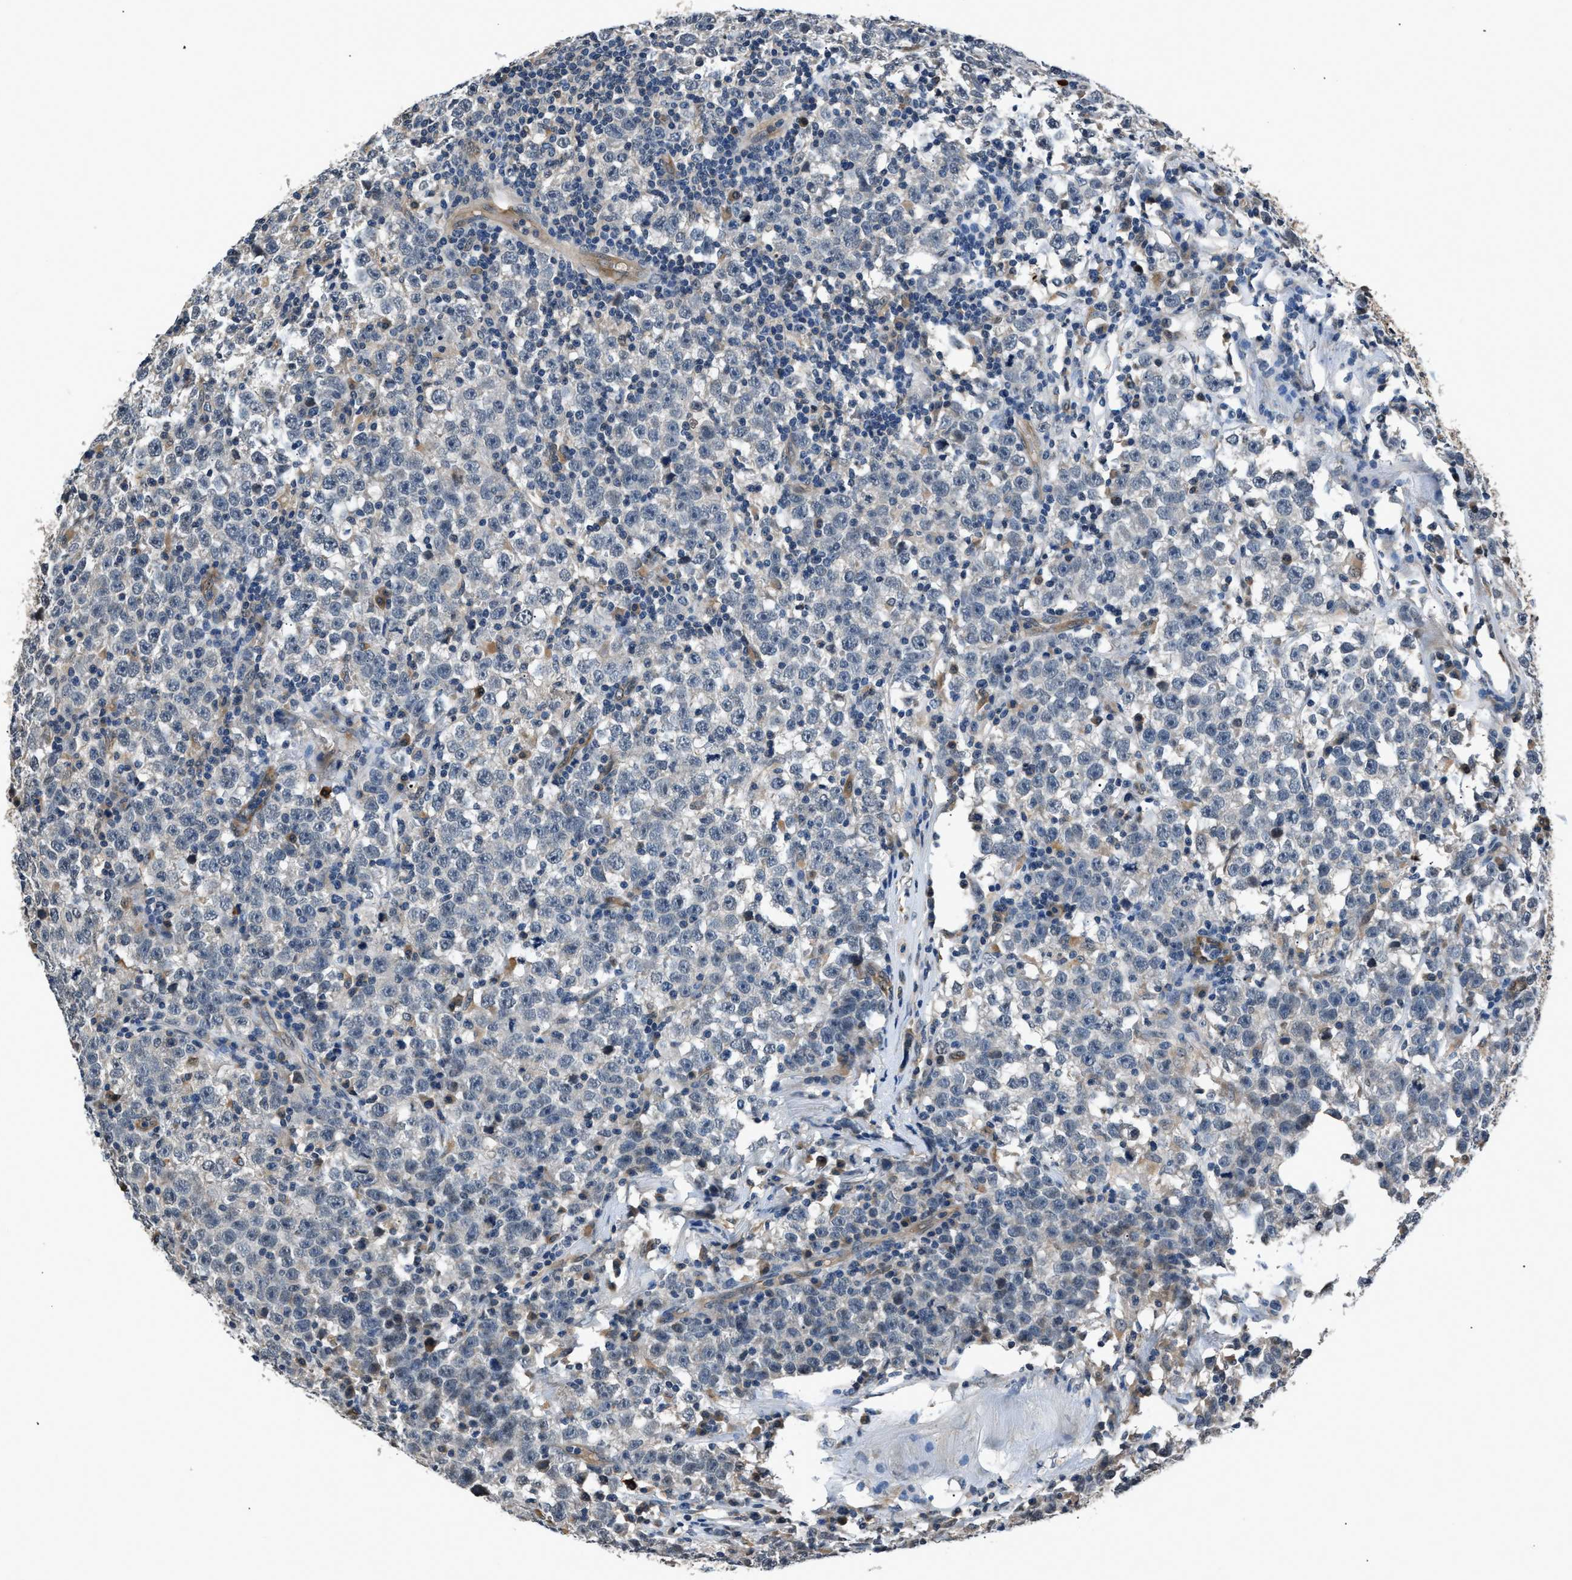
{"staining": {"intensity": "negative", "quantity": "none", "location": "none"}, "tissue": "testis cancer", "cell_type": "Tumor cells", "image_type": "cancer", "snomed": [{"axis": "morphology", "description": "Seminoma, NOS"}, {"axis": "topography", "description": "Testis"}], "caption": "There is no significant expression in tumor cells of testis seminoma.", "gene": "TP53I3", "patient": {"sex": "male", "age": 43}}